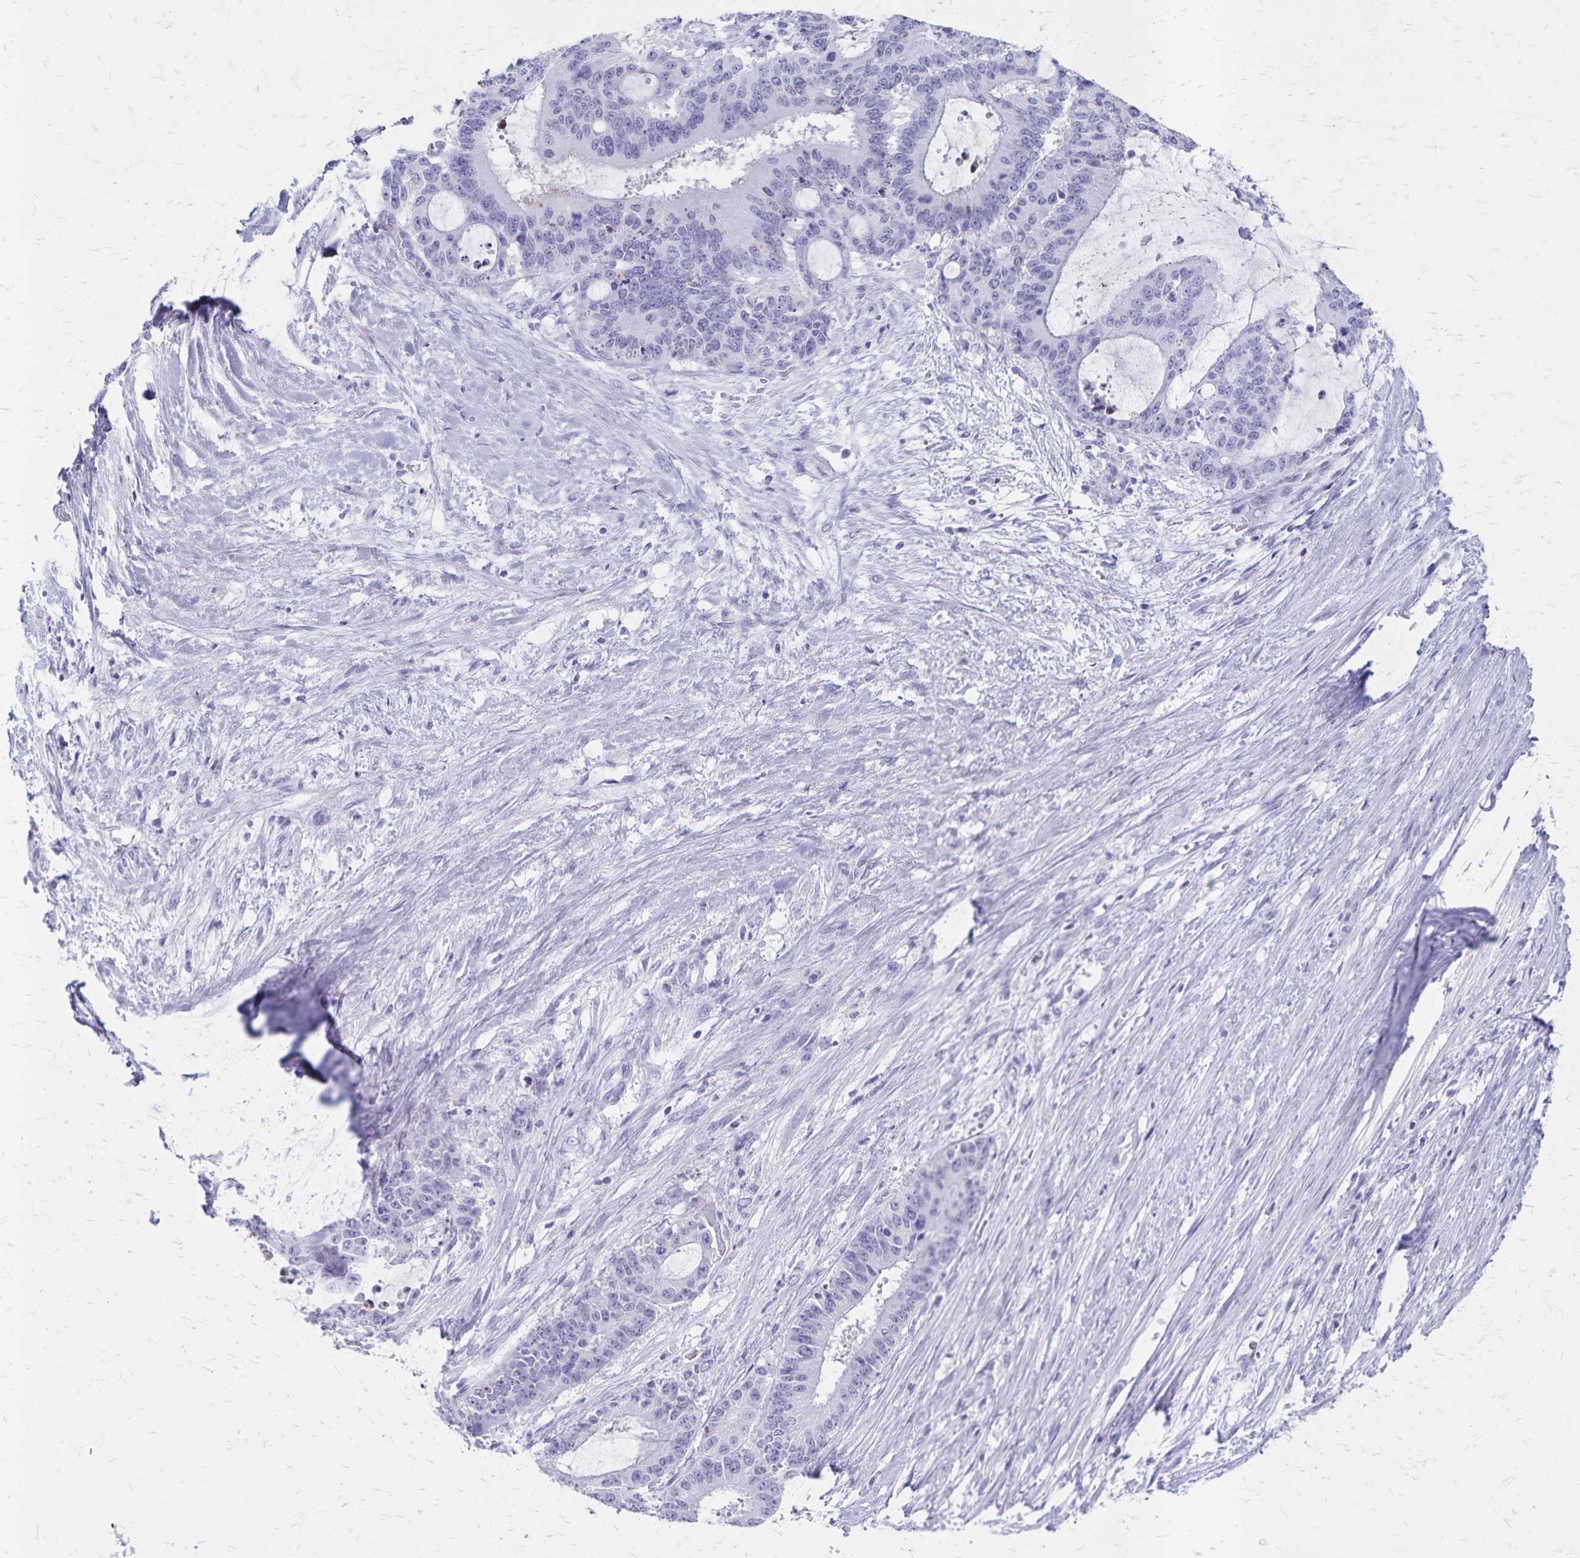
{"staining": {"intensity": "negative", "quantity": "none", "location": "none"}, "tissue": "liver cancer", "cell_type": "Tumor cells", "image_type": "cancer", "snomed": [{"axis": "morphology", "description": "Normal tissue, NOS"}, {"axis": "morphology", "description": "Cholangiocarcinoma"}, {"axis": "topography", "description": "Liver"}, {"axis": "topography", "description": "Peripheral nerve tissue"}], "caption": "An immunohistochemistry (IHC) micrograph of liver cholangiocarcinoma is shown. There is no staining in tumor cells of liver cholangiocarcinoma. (DAB immunohistochemistry (IHC), high magnification).", "gene": "GPBAR1", "patient": {"sex": "female", "age": 73}}